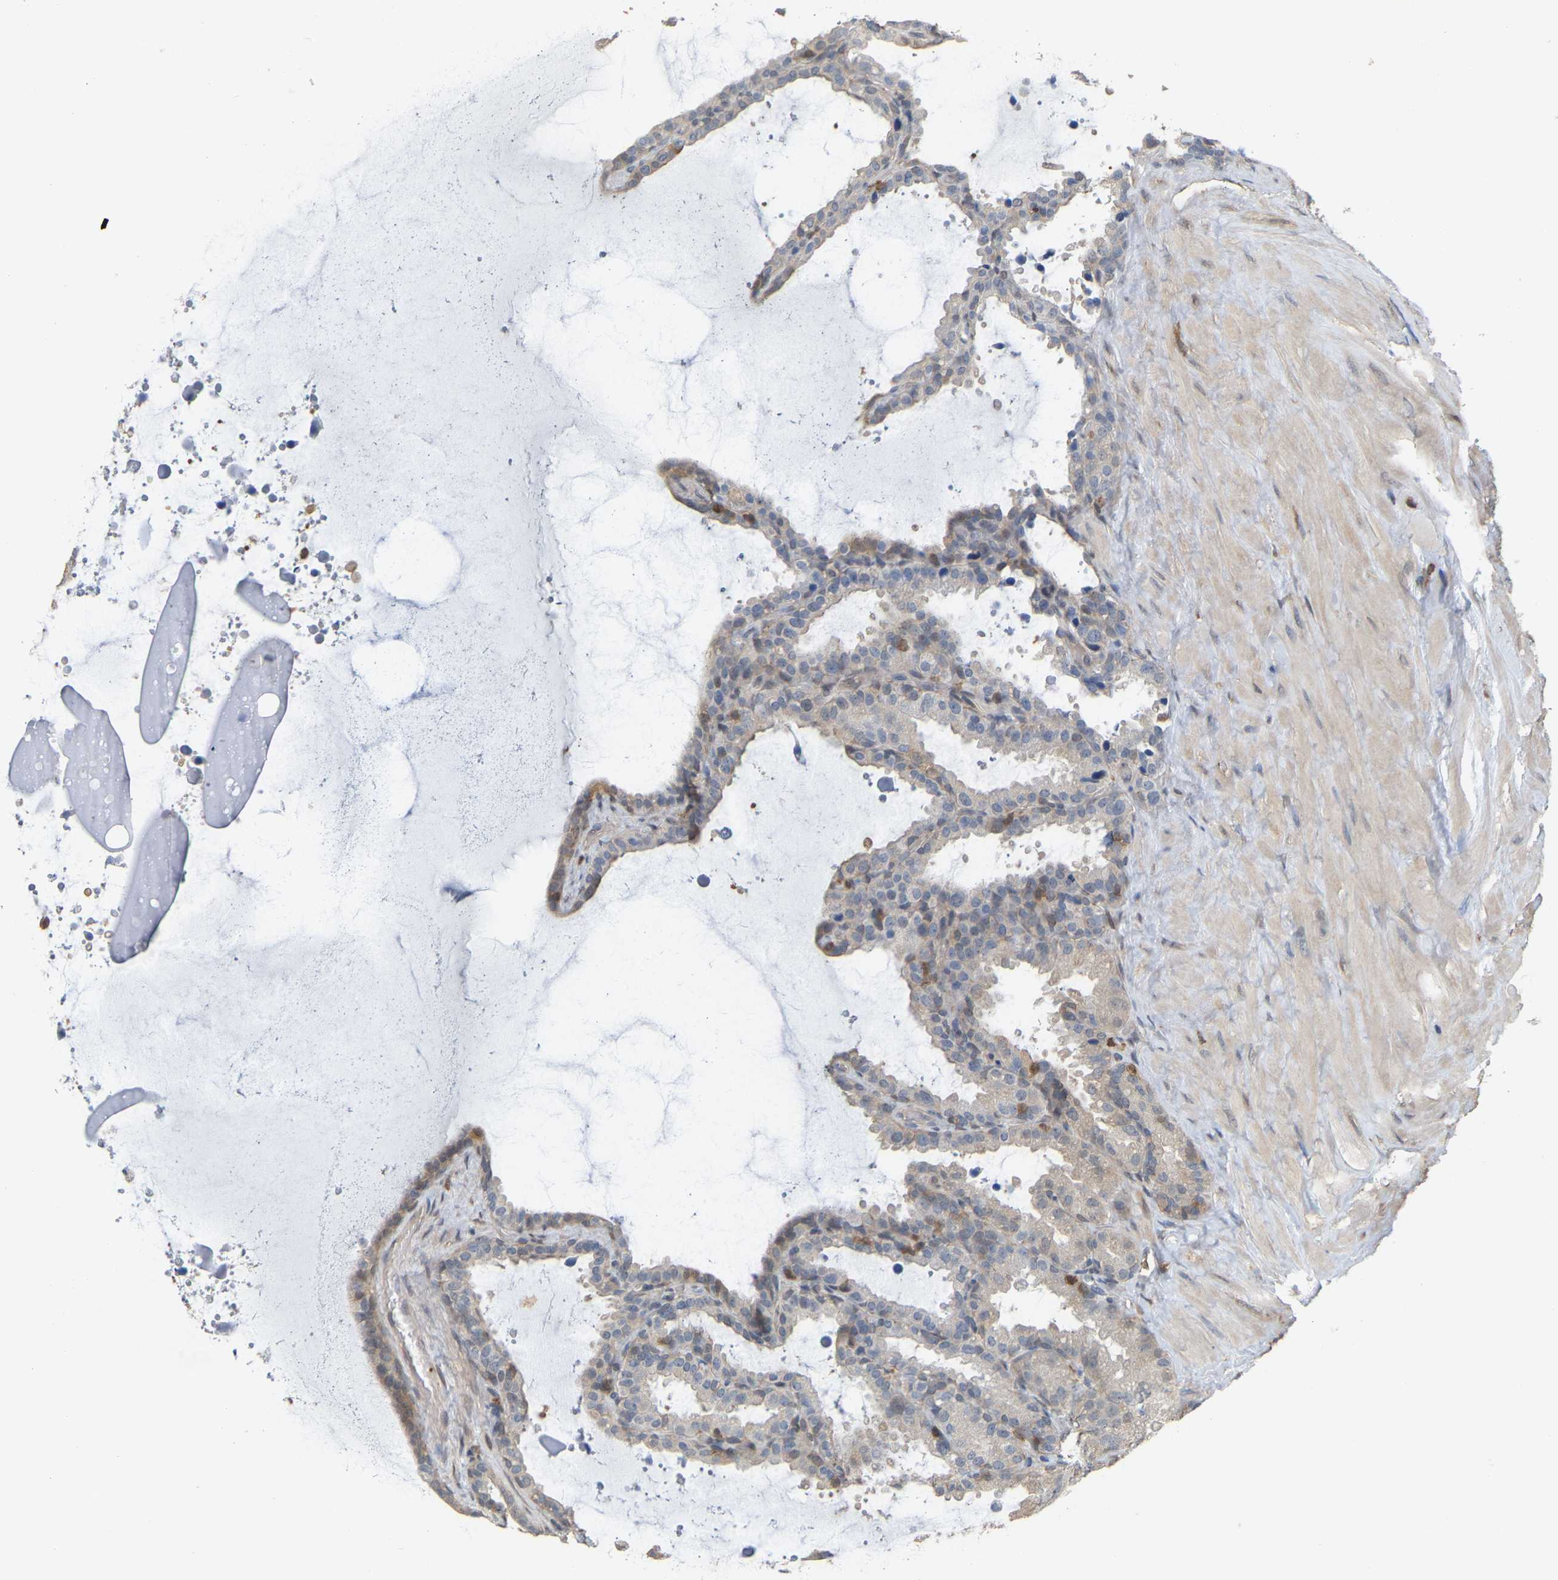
{"staining": {"intensity": "negative", "quantity": "none", "location": "none"}, "tissue": "seminal vesicle", "cell_type": "Glandular cells", "image_type": "normal", "snomed": [{"axis": "morphology", "description": "Normal tissue, NOS"}, {"axis": "topography", "description": "Seminal veicle"}], "caption": "The micrograph exhibits no significant positivity in glandular cells of seminal vesicle. (Brightfield microscopy of DAB (3,3'-diaminobenzidine) IHC at high magnification).", "gene": "MTPN", "patient": {"sex": "male", "age": 46}}